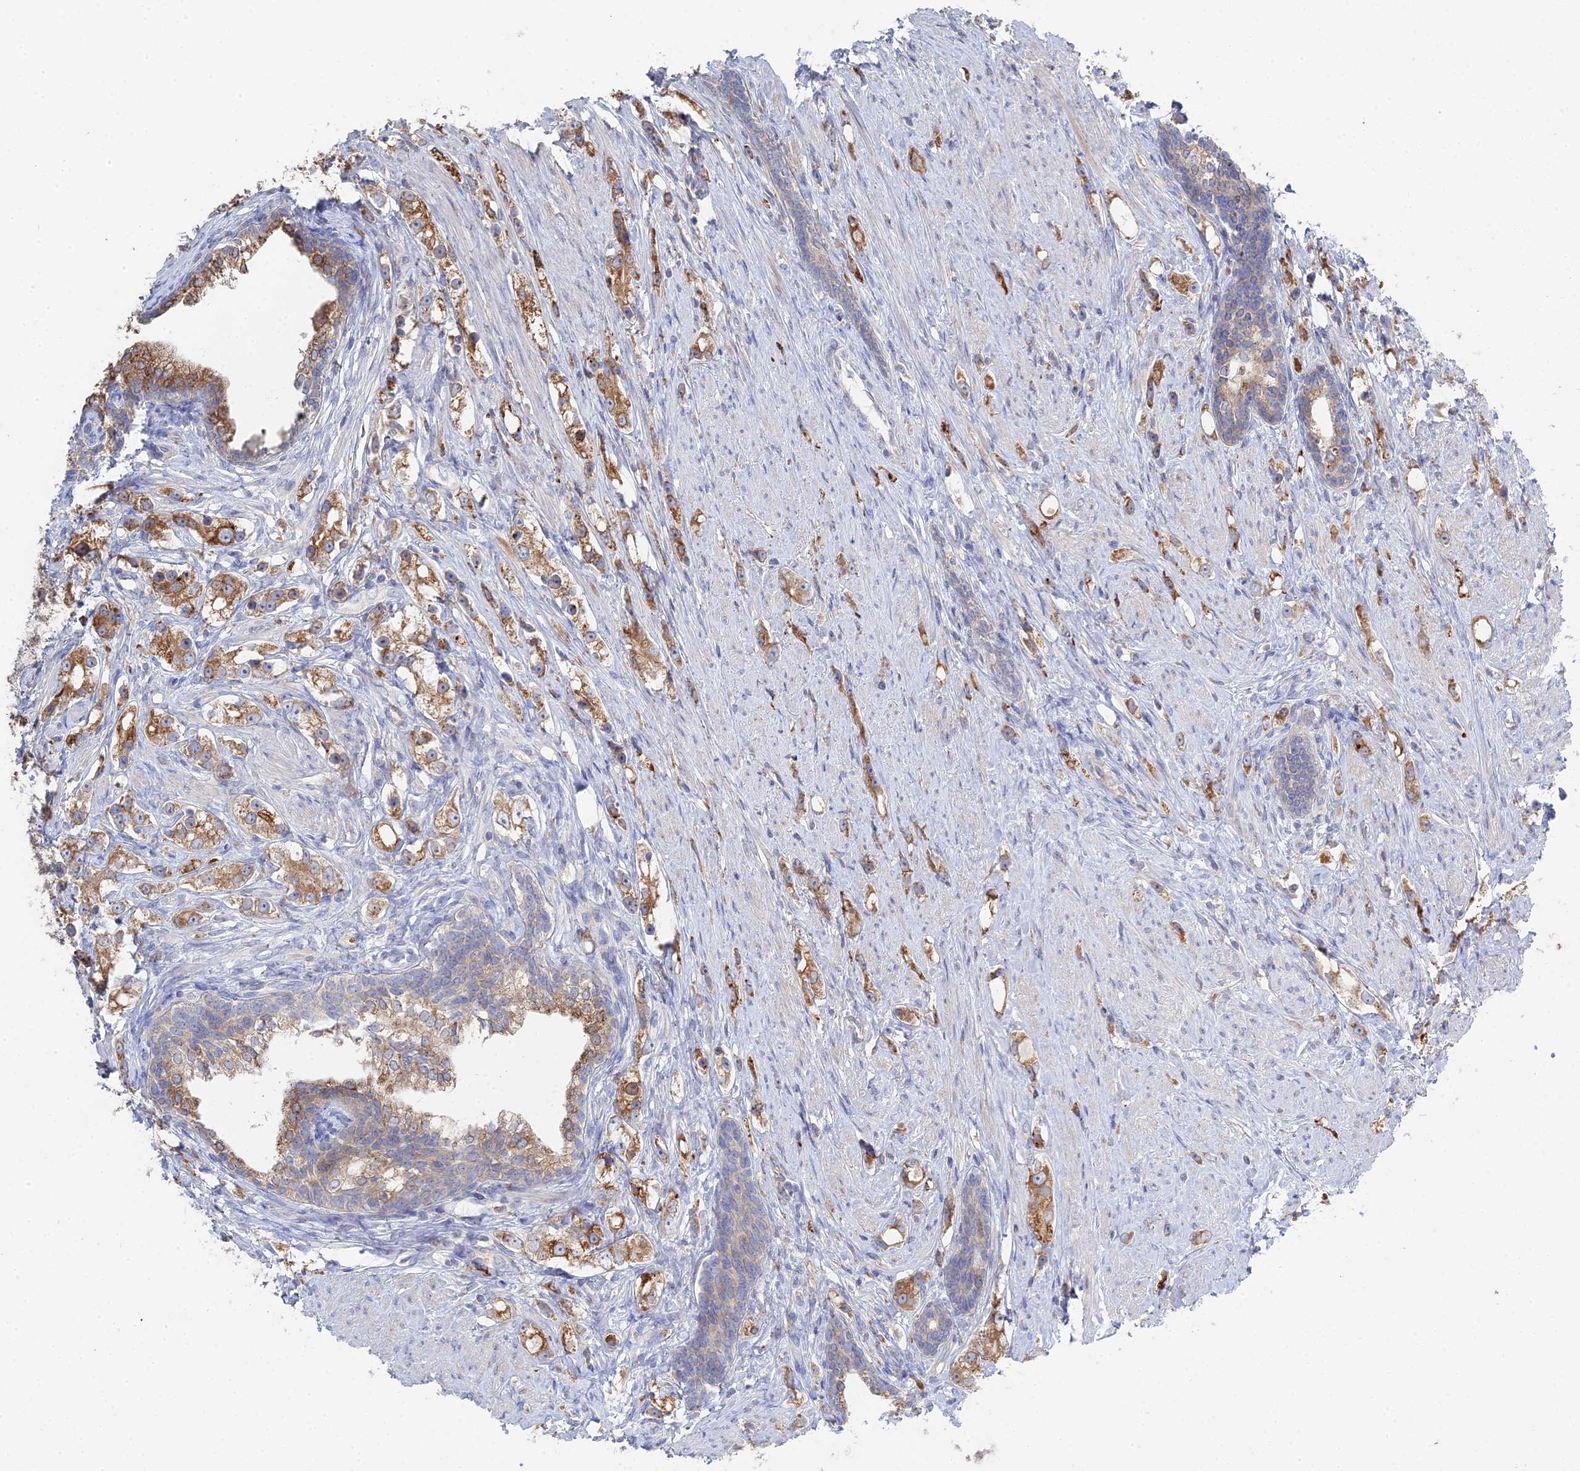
{"staining": {"intensity": "moderate", "quantity": ">75%", "location": "cytoplasmic/membranous"}, "tissue": "prostate cancer", "cell_type": "Tumor cells", "image_type": "cancer", "snomed": [{"axis": "morphology", "description": "Adenocarcinoma, High grade"}, {"axis": "topography", "description": "Prostate"}], "caption": "Immunohistochemistry (IHC) (DAB) staining of human prostate cancer (high-grade adenocarcinoma) reveals moderate cytoplasmic/membranous protein positivity in about >75% of tumor cells.", "gene": "TRAPPC6A", "patient": {"sex": "male", "age": 63}}